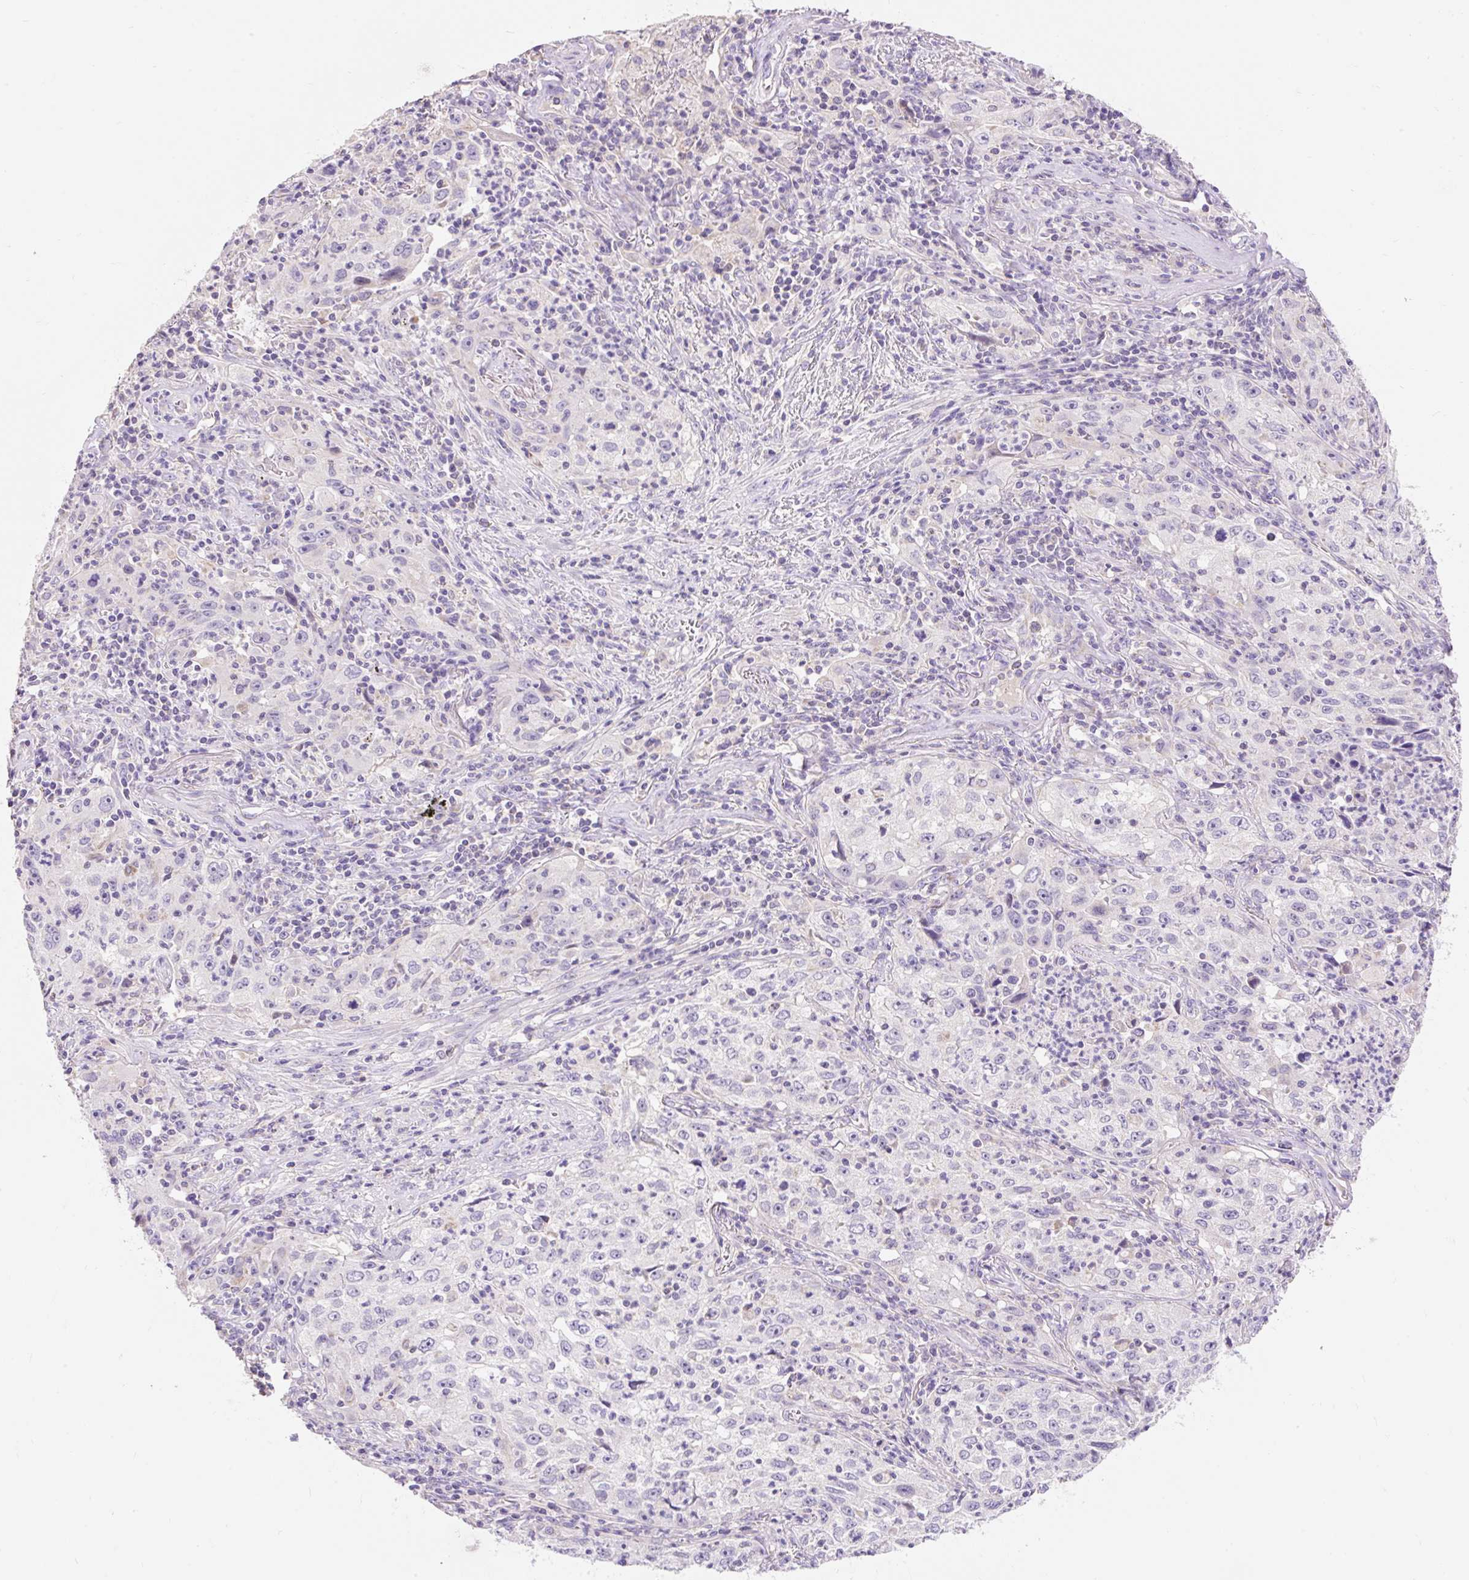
{"staining": {"intensity": "negative", "quantity": "none", "location": "none"}, "tissue": "lung cancer", "cell_type": "Tumor cells", "image_type": "cancer", "snomed": [{"axis": "morphology", "description": "Squamous cell carcinoma, NOS"}, {"axis": "topography", "description": "Lung"}], "caption": "Immunohistochemistry (IHC) of human lung squamous cell carcinoma exhibits no expression in tumor cells.", "gene": "PMAIP1", "patient": {"sex": "male", "age": 71}}